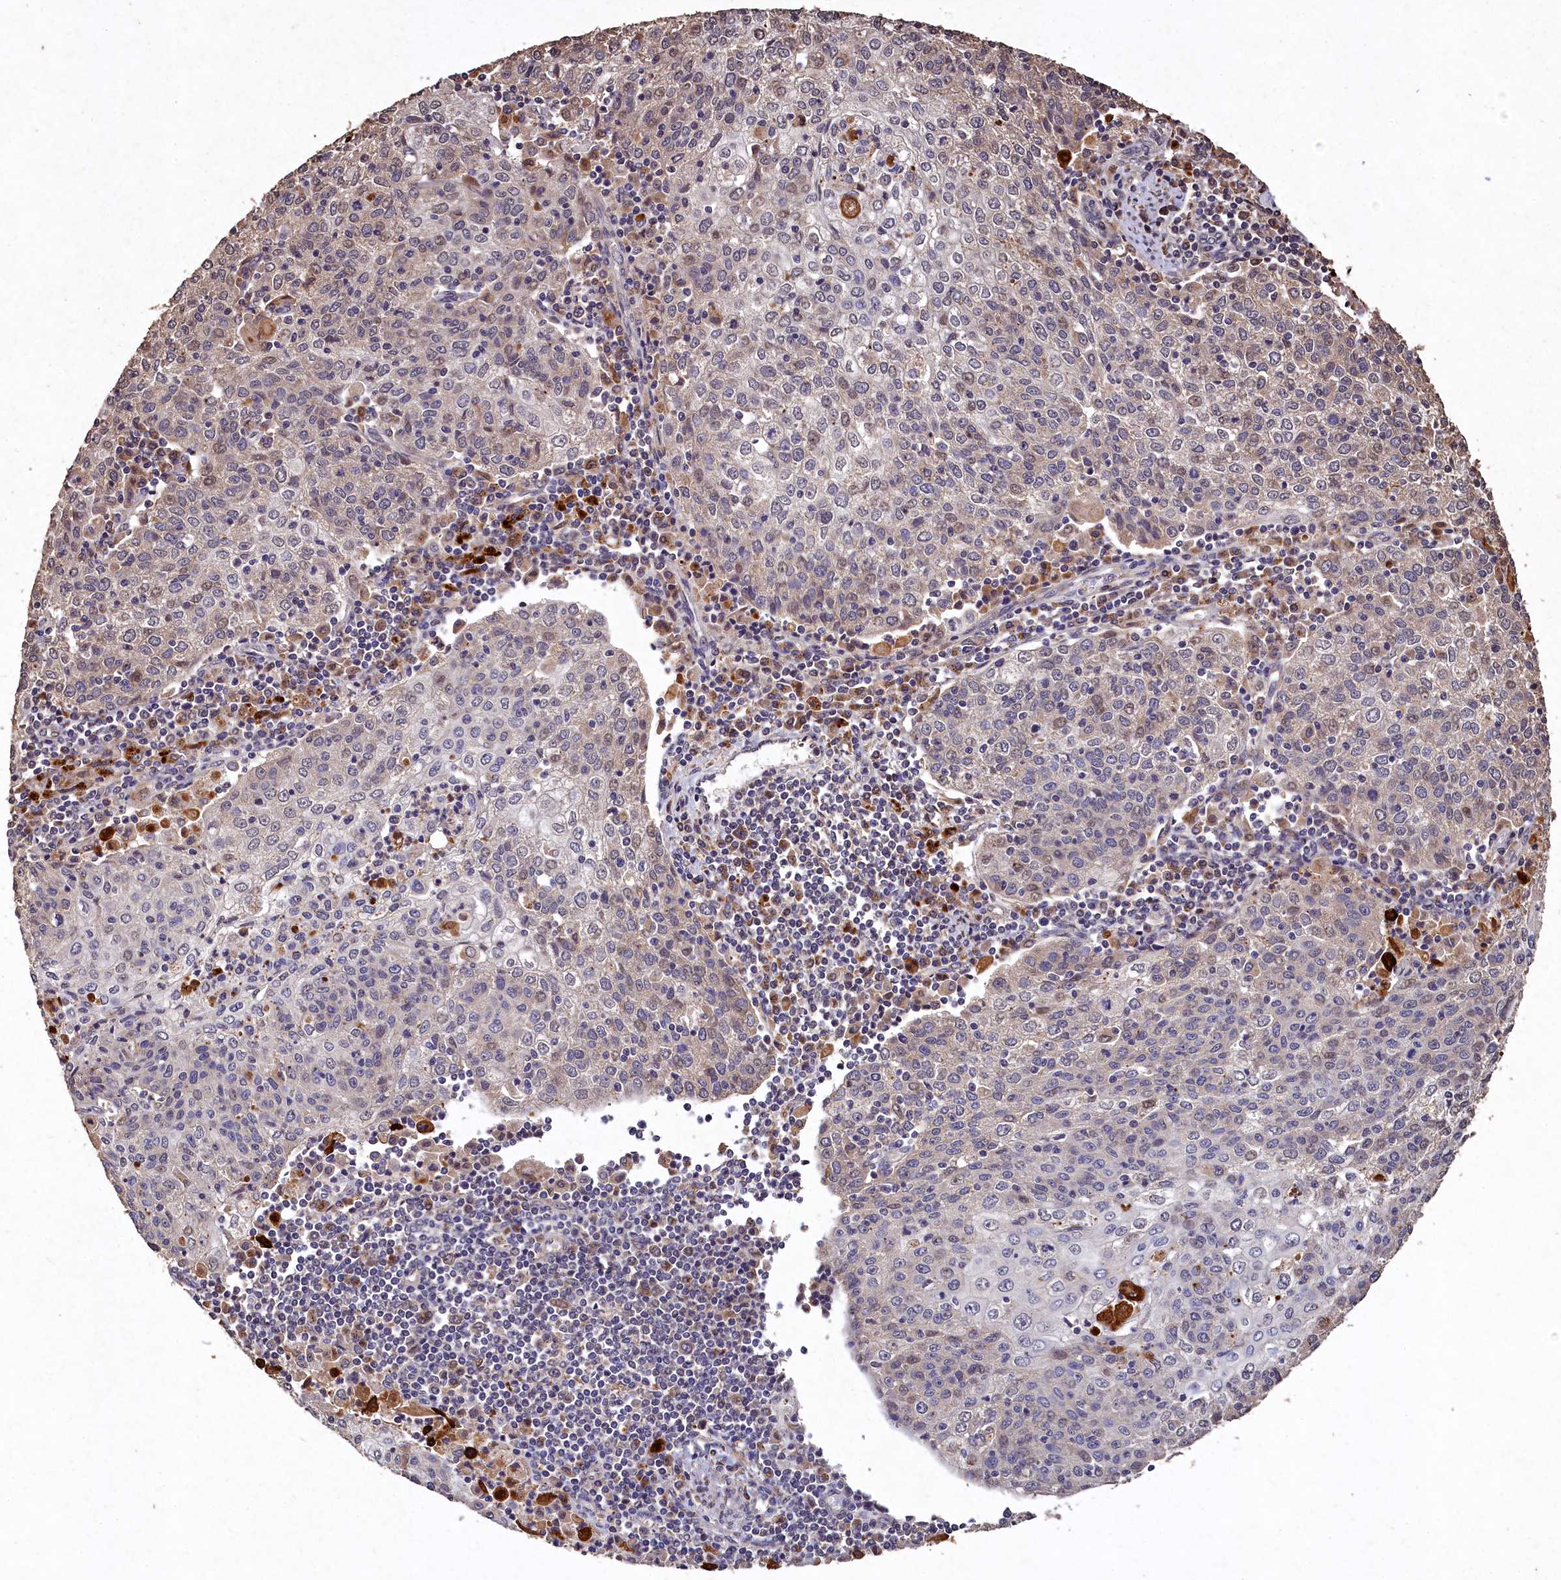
{"staining": {"intensity": "weak", "quantity": "<25%", "location": "cytoplasmic/membranous"}, "tissue": "cervical cancer", "cell_type": "Tumor cells", "image_type": "cancer", "snomed": [{"axis": "morphology", "description": "Squamous cell carcinoma, NOS"}, {"axis": "topography", "description": "Cervix"}], "caption": "Tumor cells show no significant expression in cervical cancer (squamous cell carcinoma).", "gene": "LSM4", "patient": {"sex": "female", "age": 48}}